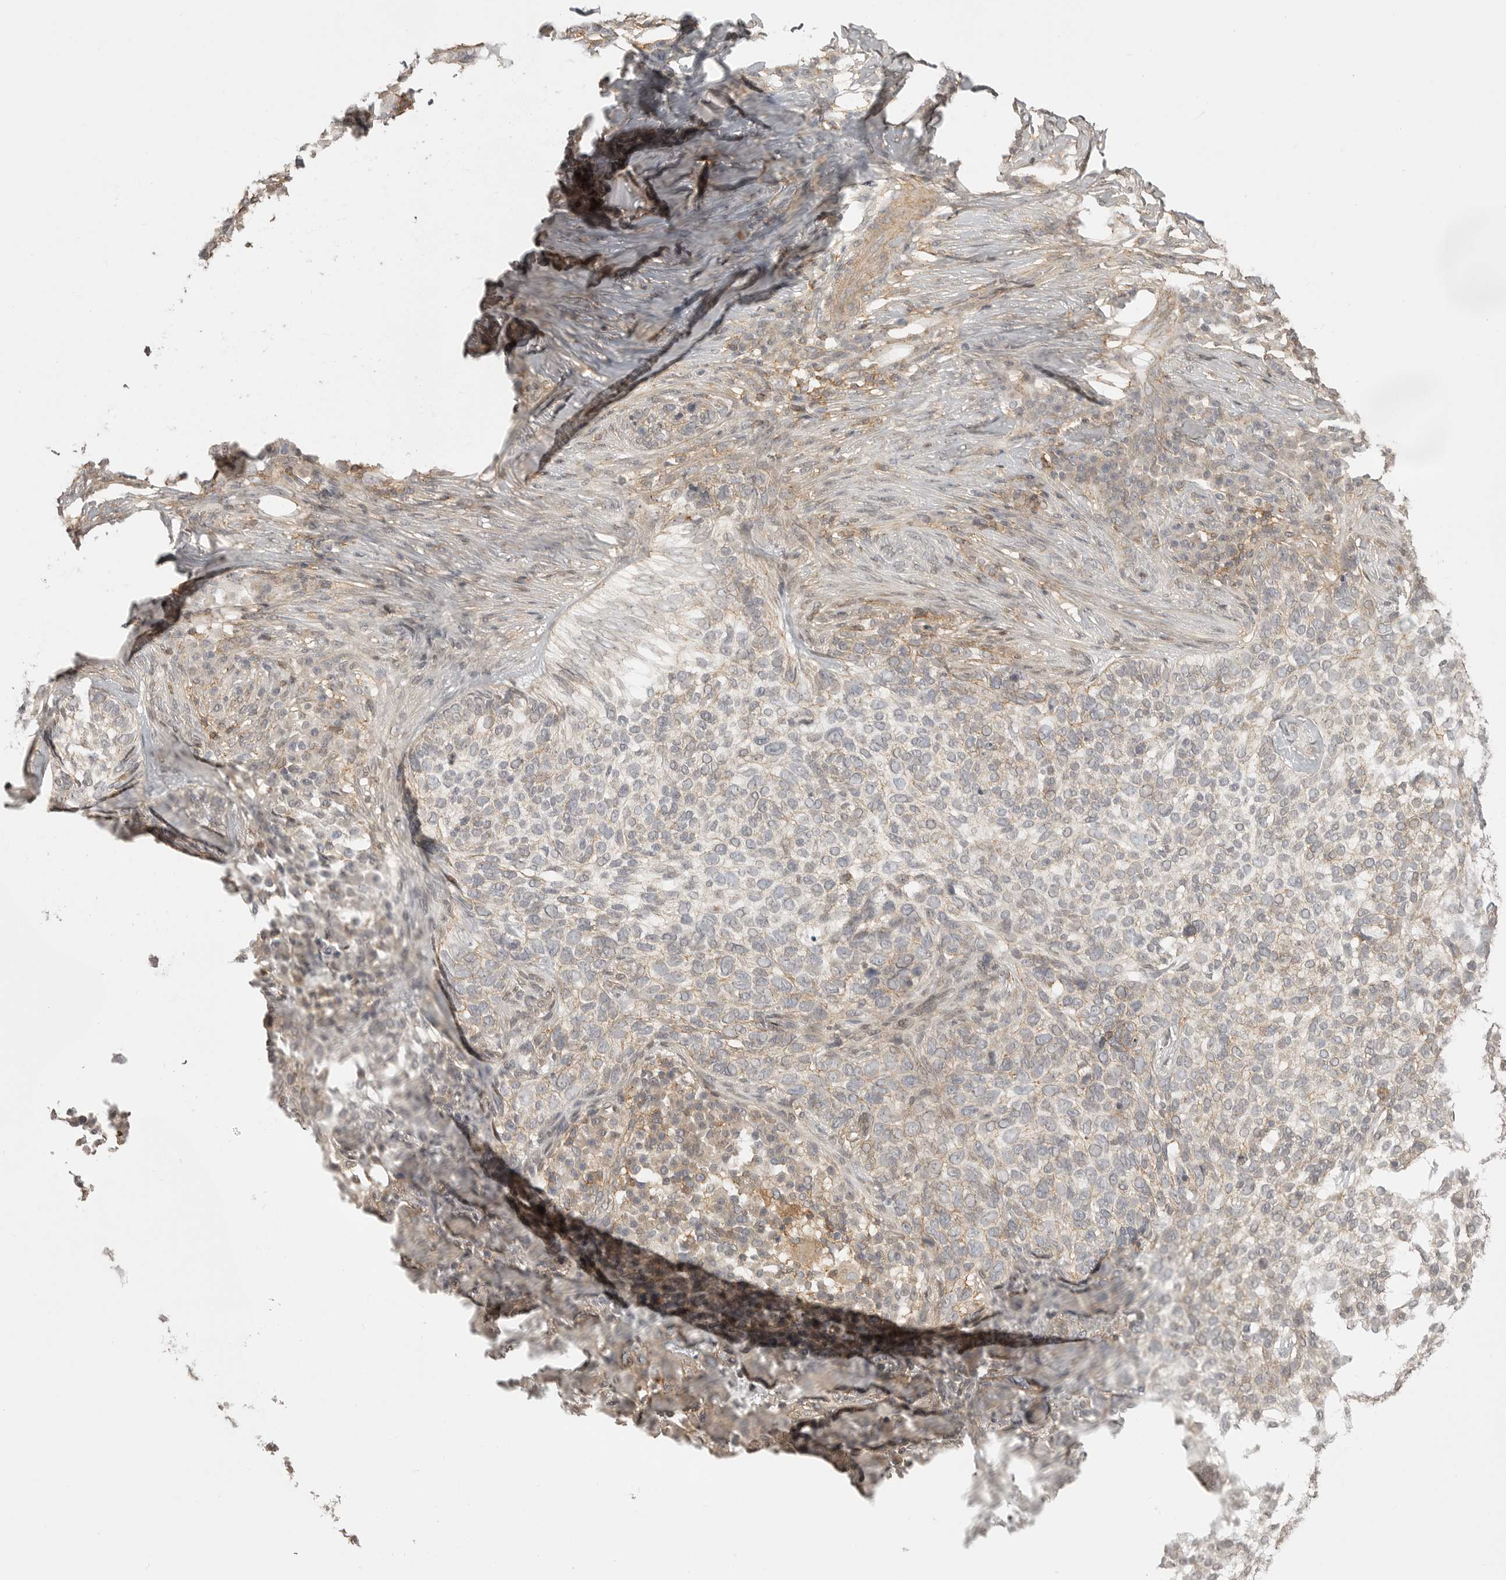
{"staining": {"intensity": "weak", "quantity": "25%-75%", "location": "cytoplasmic/membranous"}, "tissue": "skin cancer", "cell_type": "Tumor cells", "image_type": "cancer", "snomed": [{"axis": "morphology", "description": "Basal cell carcinoma"}, {"axis": "topography", "description": "Skin"}], "caption": "Approximately 25%-75% of tumor cells in skin cancer show weak cytoplasmic/membranous protein positivity as visualized by brown immunohistochemical staining.", "gene": "GPC2", "patient": {"sex": "female", "age": 64}}